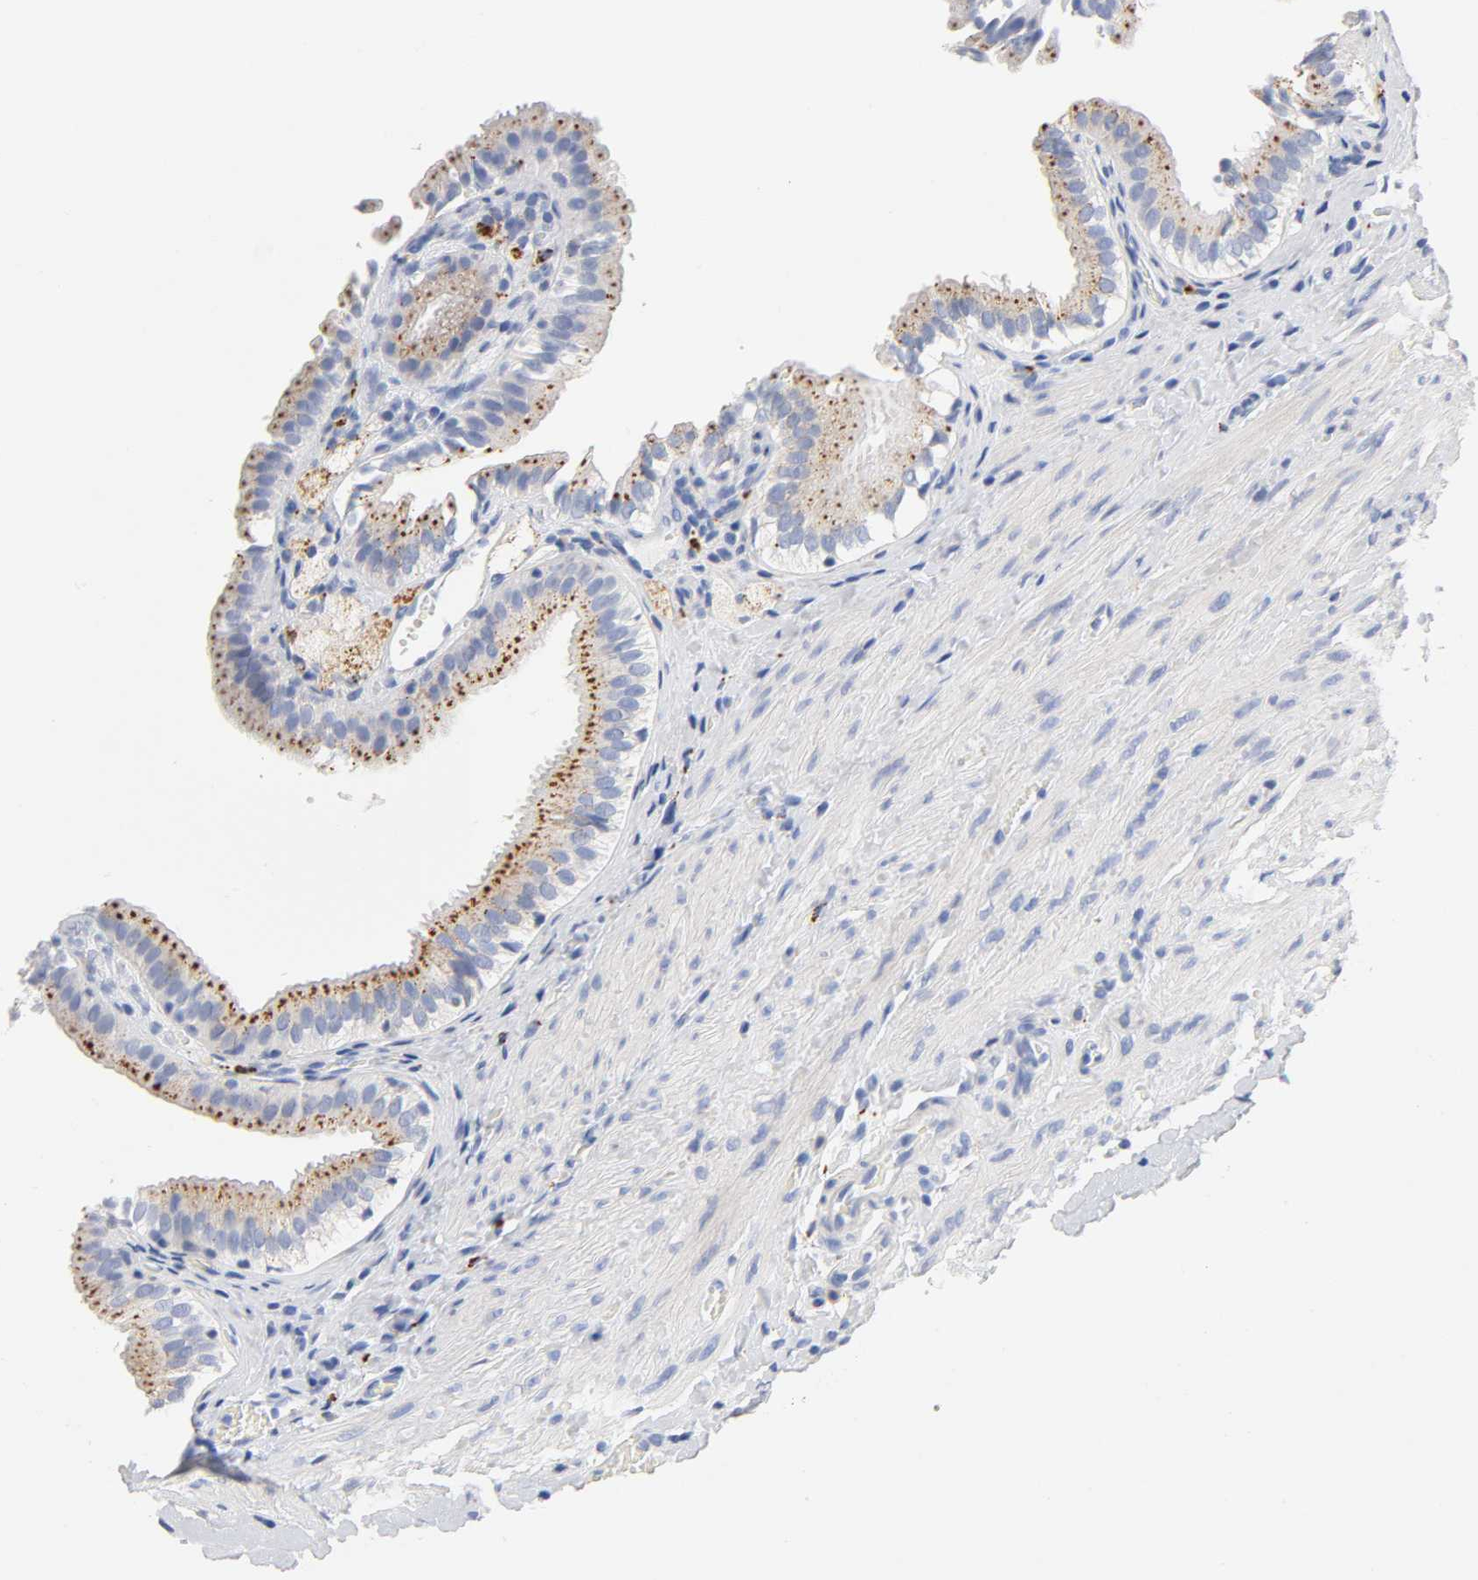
{"staining": {"intensity": "moderate", "quantity": "25%-75%", "location": "cytoplasmic/membranous"}, "tissue": "gallbladder", "cell_type": "Glandular cells", "image_type": "normal", "snomed": [{"axis": "morphology", "description": "Normal tissue, NOS"}, {"axis": "topography", "description": "Gallbladder"}], "caption": "A brown stain highlights moderate cytoplasmic/membranous positivity of a protein in glandular cells of normal human gallbladder. The staining was performed using DAB (3,3'-diaminobenzidine) to visualize the protein expression in brown, while the nuclei were stained in blue with hematoxylin (Magnification: 20x).", "gene": "PLP1", "patient": {"sex": "female", "age": 24}}